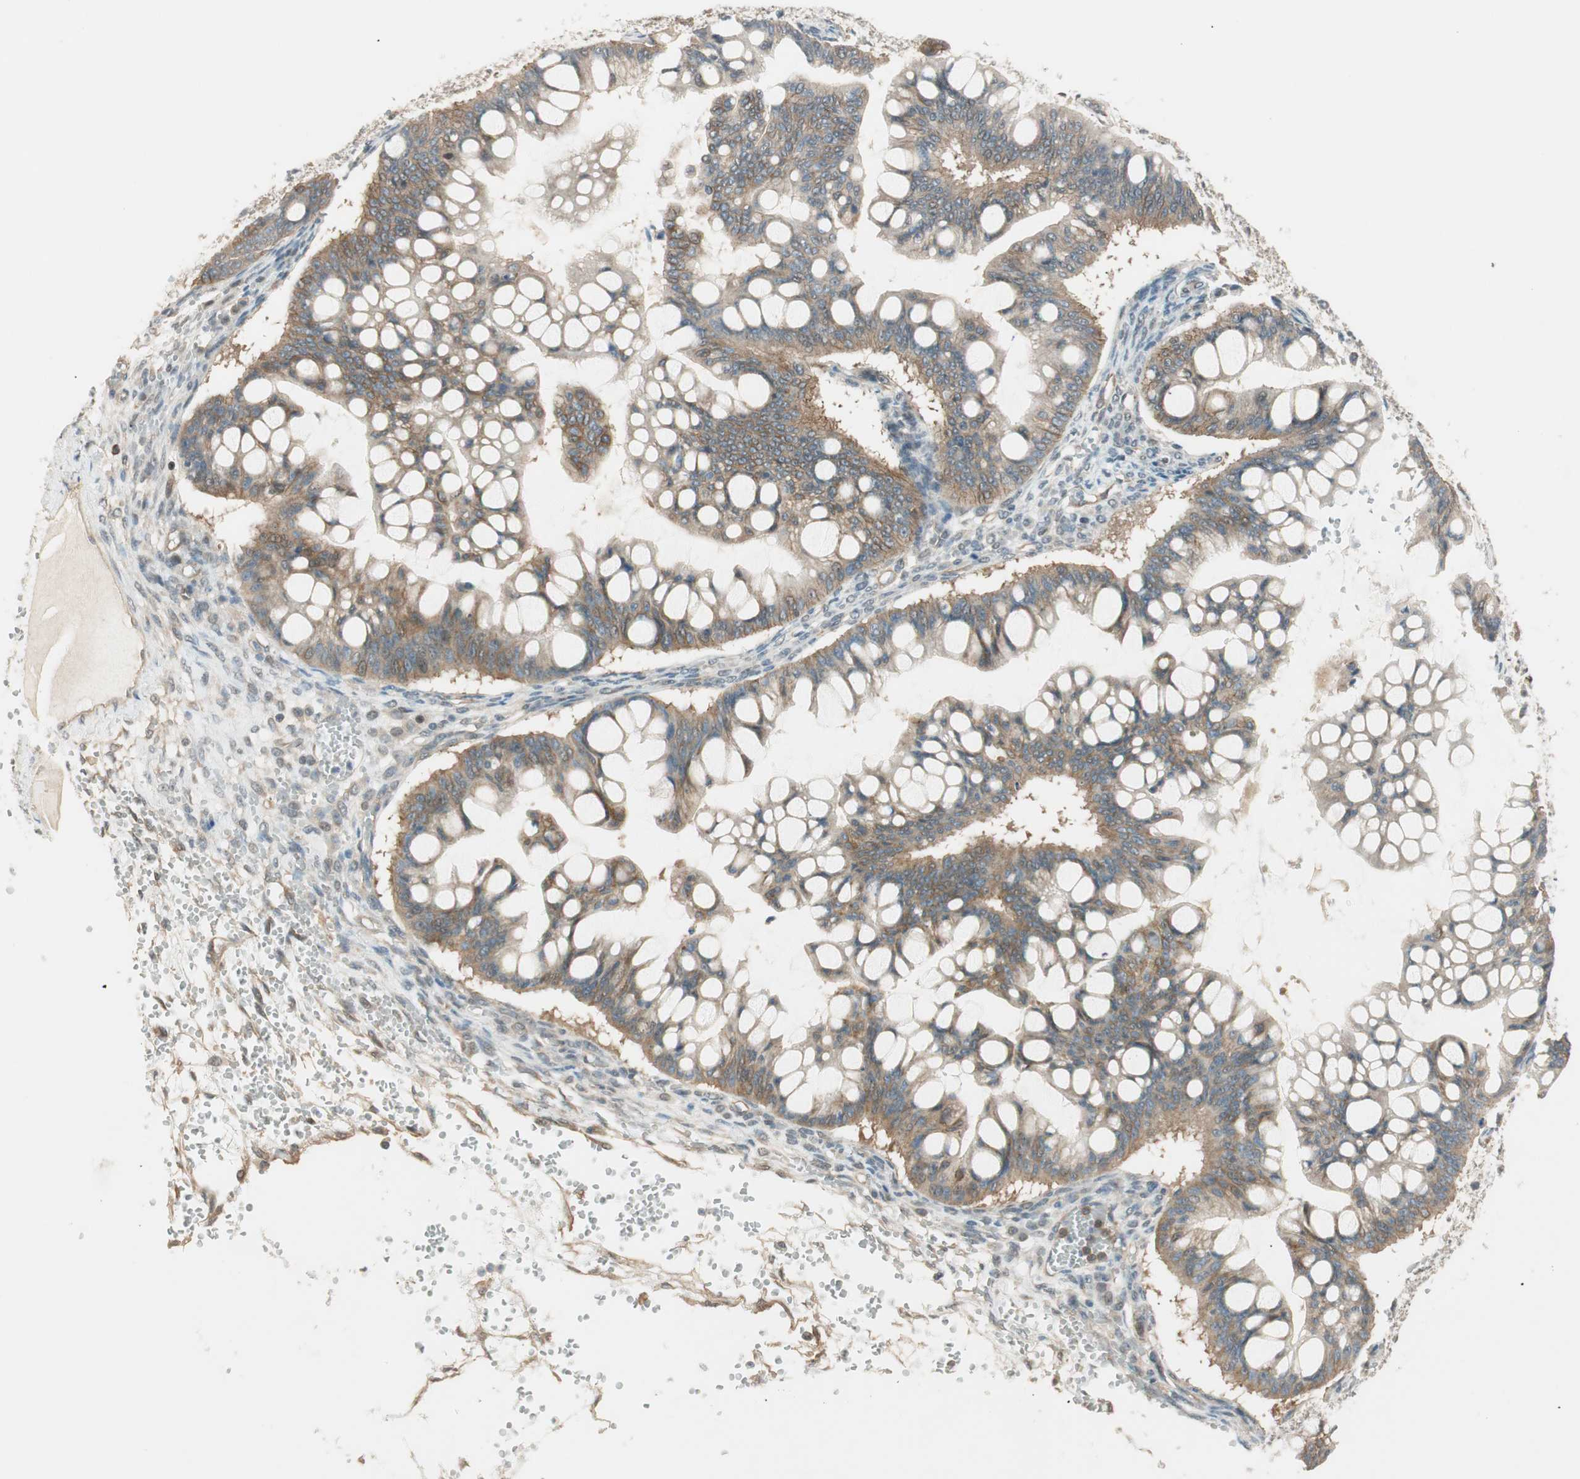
{"staining": {"intensity": "moderate", "quantity": ">75%", "location": "cytoplasmic/membranous"}, "tissue": "ovarian cancer", "cell_type": "Tumor cells", "image_type": "cancer", "snomed": [{"axis": "morphology", "description": "Cystadenocarcinoma, mucinous, NOS"}, {"axis": "topography", "description": "Ovary"}], "caption": "DAB immunohistochemical staining of human ovarian cancer (mucinous cystadenocarcinoma) exhibits moderate cytoplasmic/membranous protein expression in about >75% of tumor cells.", "gene": "PSMD8", "patient": {"sex": "female", "age": 73}}